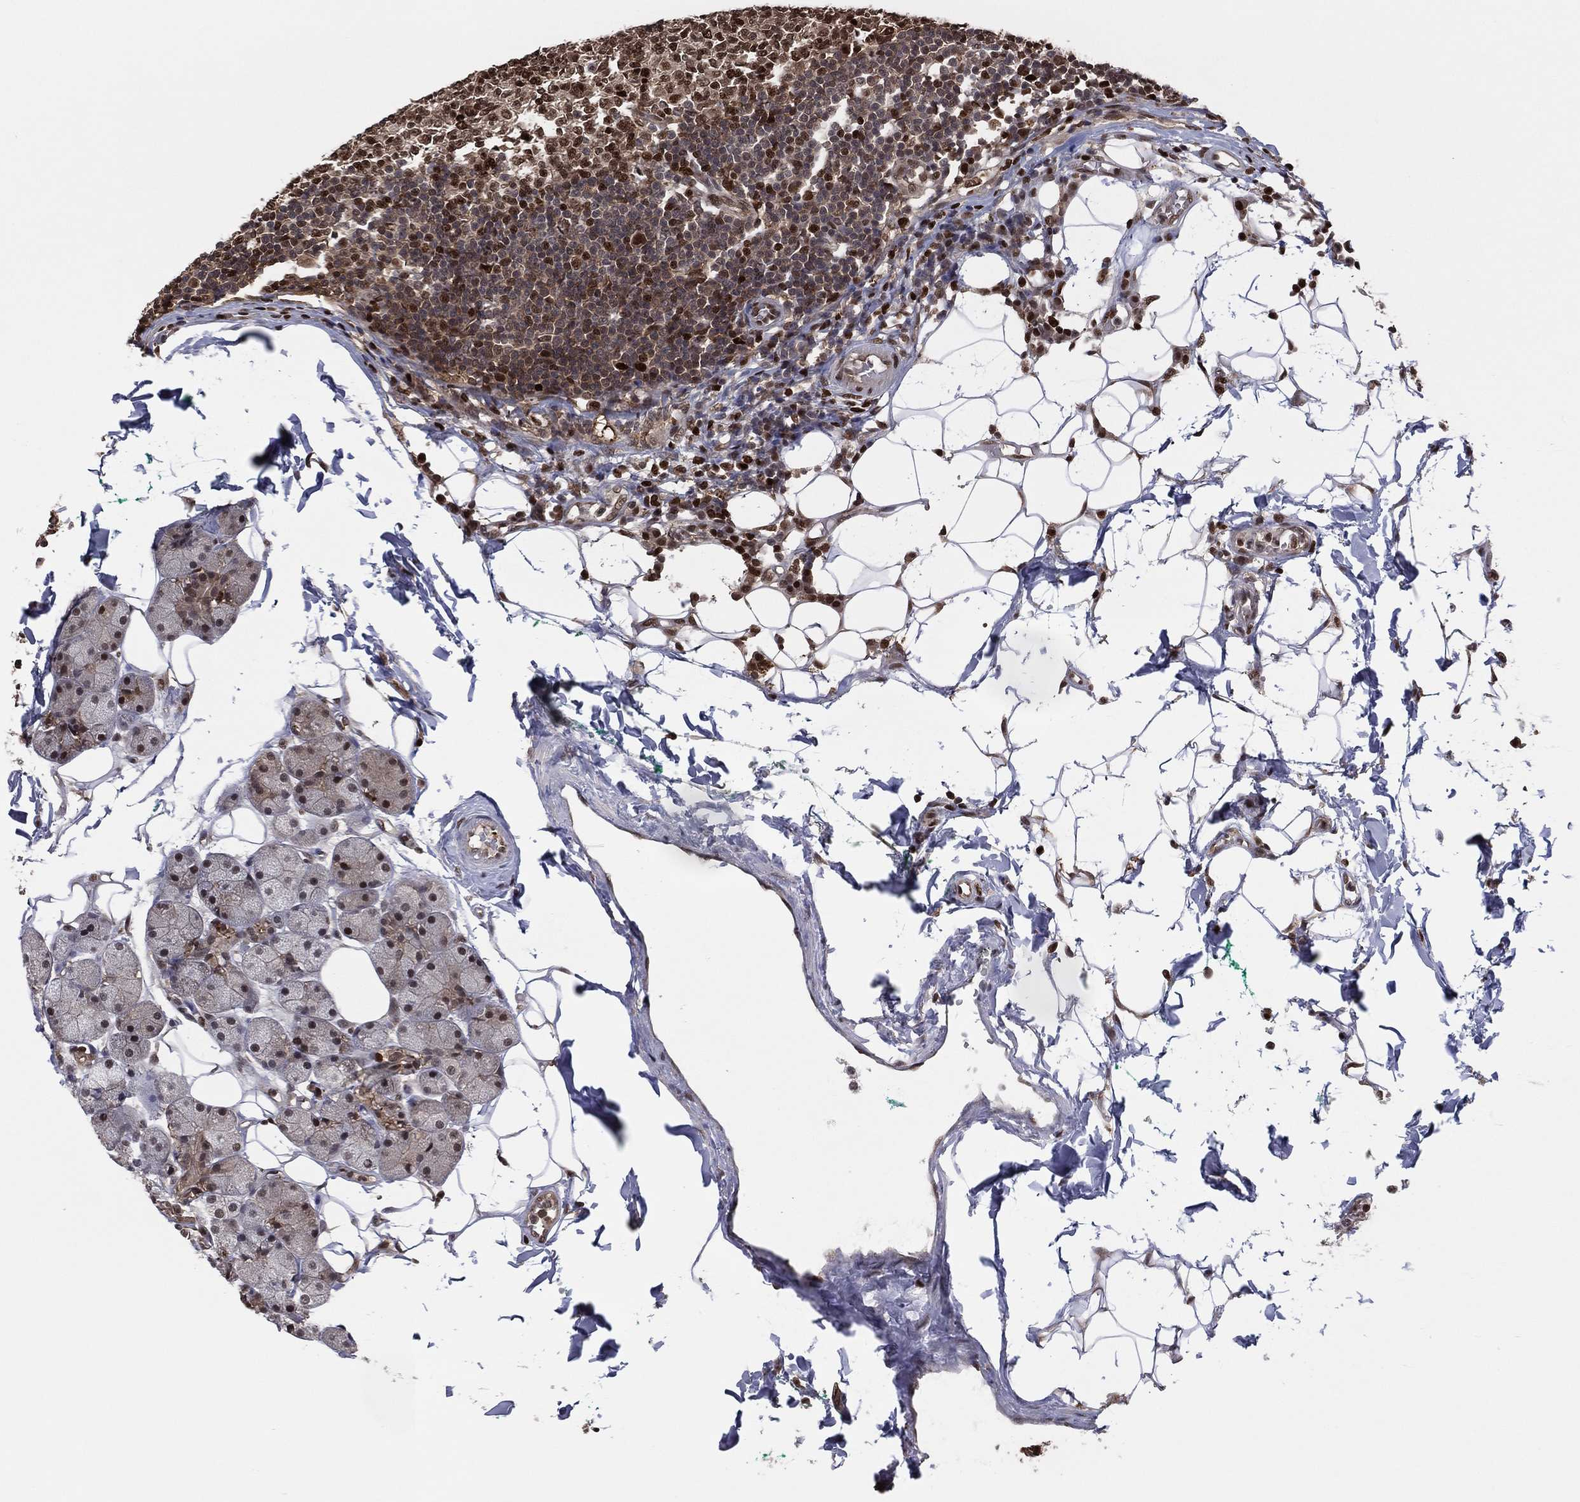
{"staining": {"intensity": "strong", "quantity": ">75%", "location": "nuclear"}, "tissue": "lymph node", "cell_type": "Germinal center cells", "image_type": "normal", "snomed": [{"axis": "morphology", "description": "Normal tissue, NOS"}, {"axis": "topography", "description": "Lymph node"}, {"axis": "topography", "description": "Salivary gland"}], "caption": "A high-resolution histopathology image shows IHC staining of normal lymph node, which reveals strong nuclear positivity in approximately >75% of germinal center cells.", "gene": "PSMA1", "patient": {"sex": "male", "age": 83}}